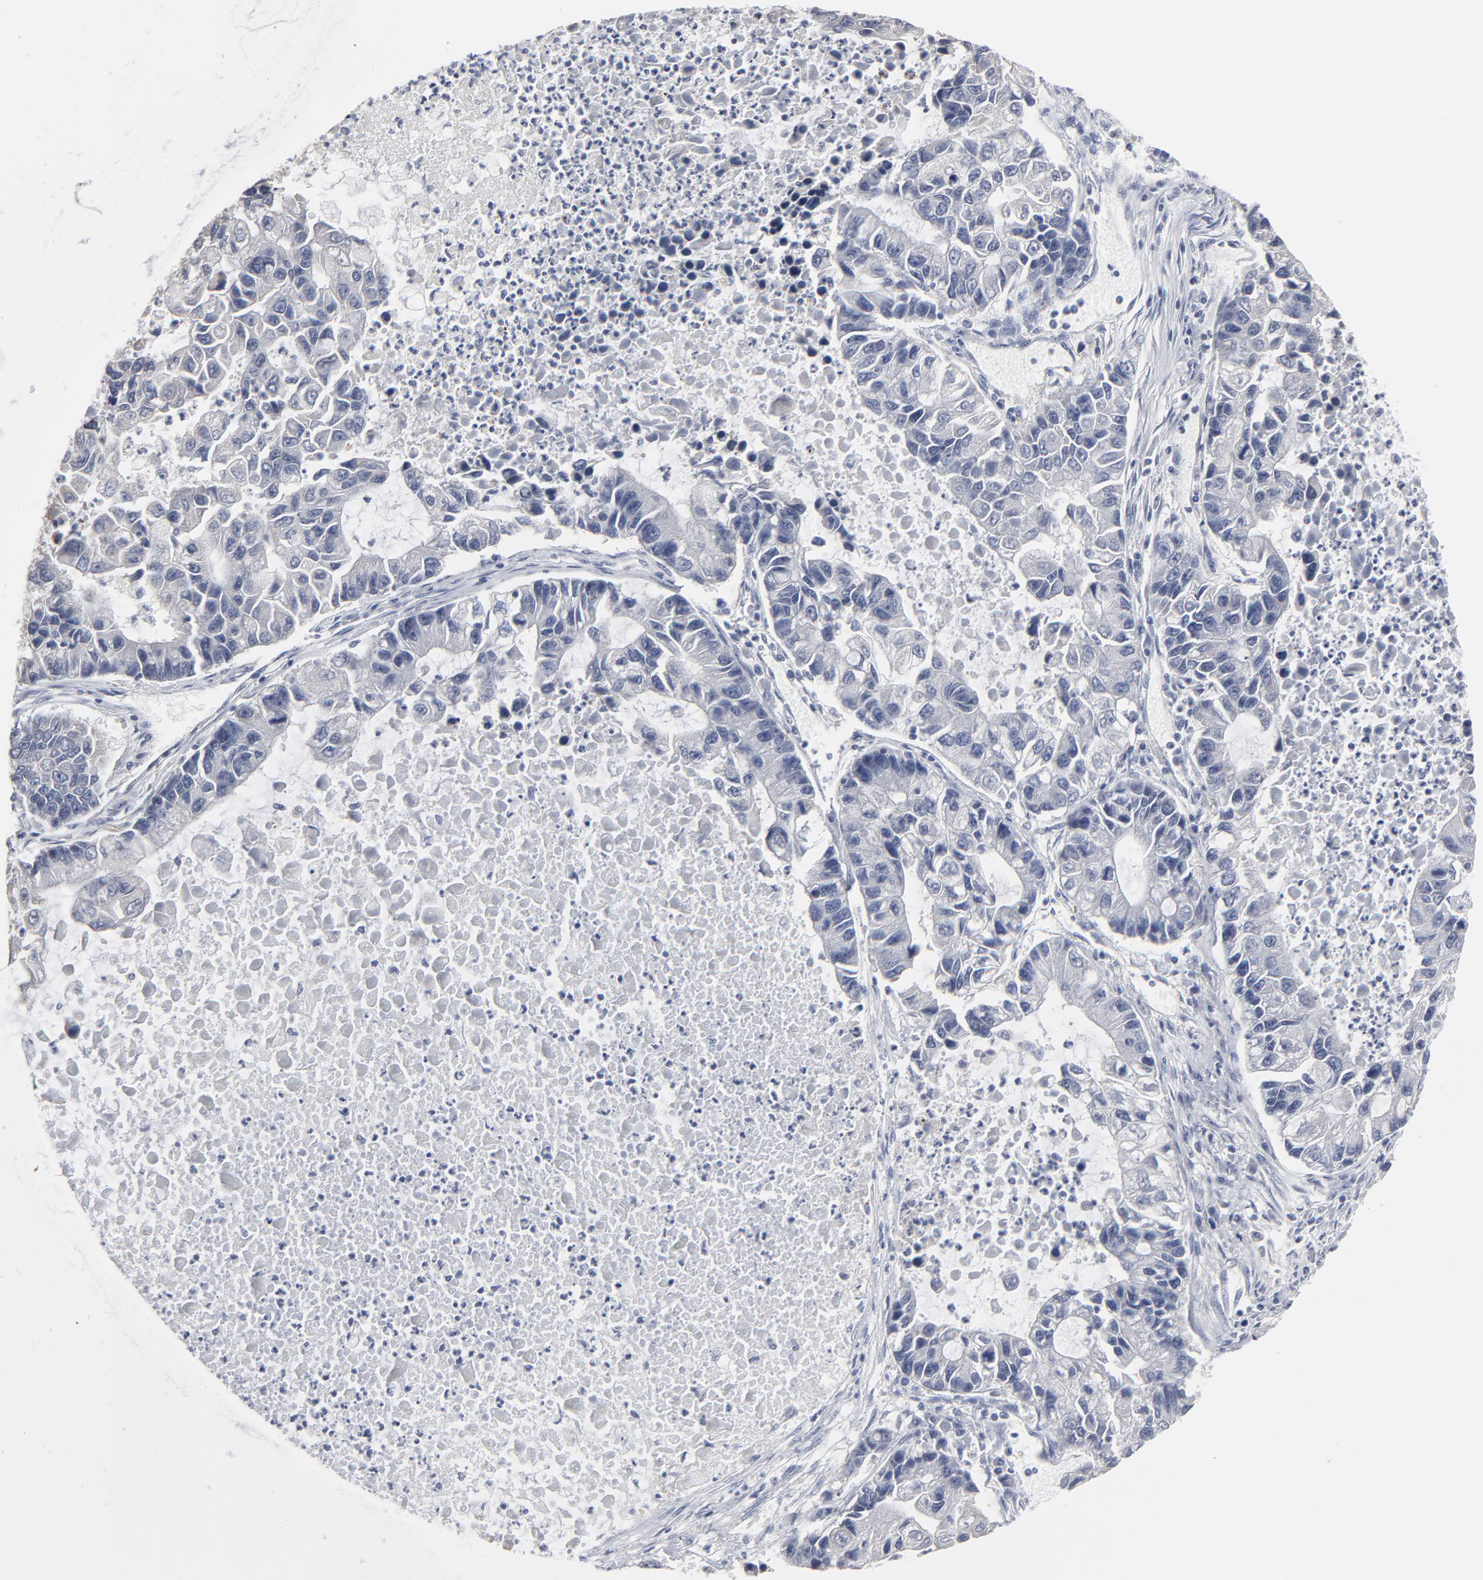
{"staining": {"intensity": "negative", "quantity": "none", "location": "none"}, "tissue": "lung cancer", "cell_type": "Tumor cells", "image_type": "cancer", "snomed": [{"axis": "morphology", "description": "Adenocarcinoma, NOS"}, {"axis": "topography", "description": "Lung"}], "caption": "IHC of lung cancer exhibits no expression in tumor cells.", "gene": "SYNE2", "patient": {"sex": "female", "age": 51}}